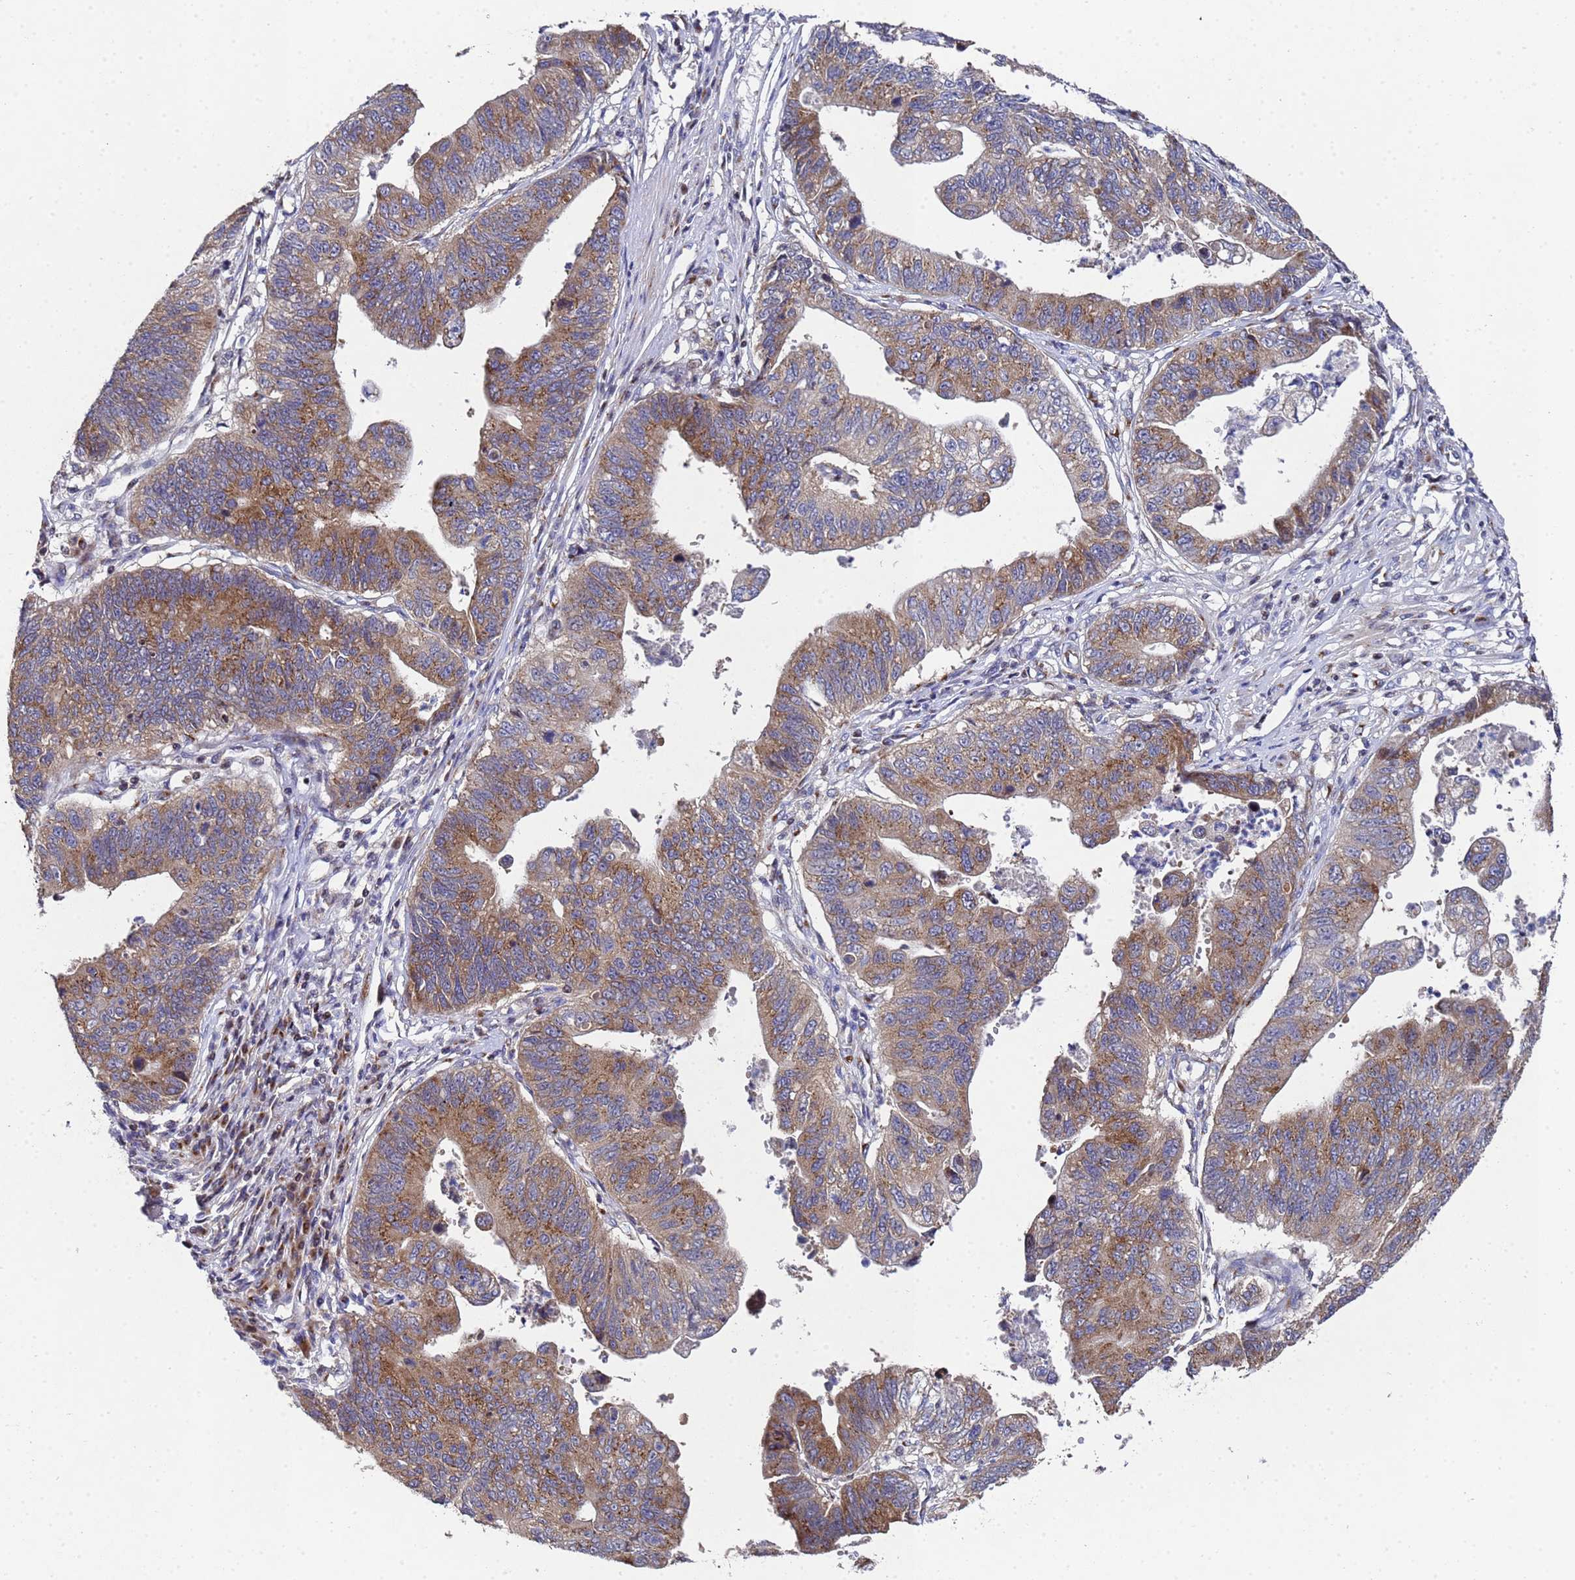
{"staining": {"intensity": "moderate", "quantity": ">75%", "location": "cytoplasmic/membranous"}, "tissue": "stomach cancer", "cell_type": "Tumor cells", "image_type": "cancer", "snomed": [{"axis": "morphology", "description": "Adenocarcinoma, NOS"}, {"axis": "topography", "description": "Stomach"}], "caption": "Brown immunohistochemical staining in stomach cancer (adenocarcinoma) exhibits moderate cytoplasmic/membranous expression in approximately >75% of tumor cells. The staining was performed using DAB to visualize the protein expression in brown, while the nuclei were stained in blue with hematoxylin (Magnification: 20x).", "gene": "NSUN6", "patient": {"sex": "male", "age": 59}}